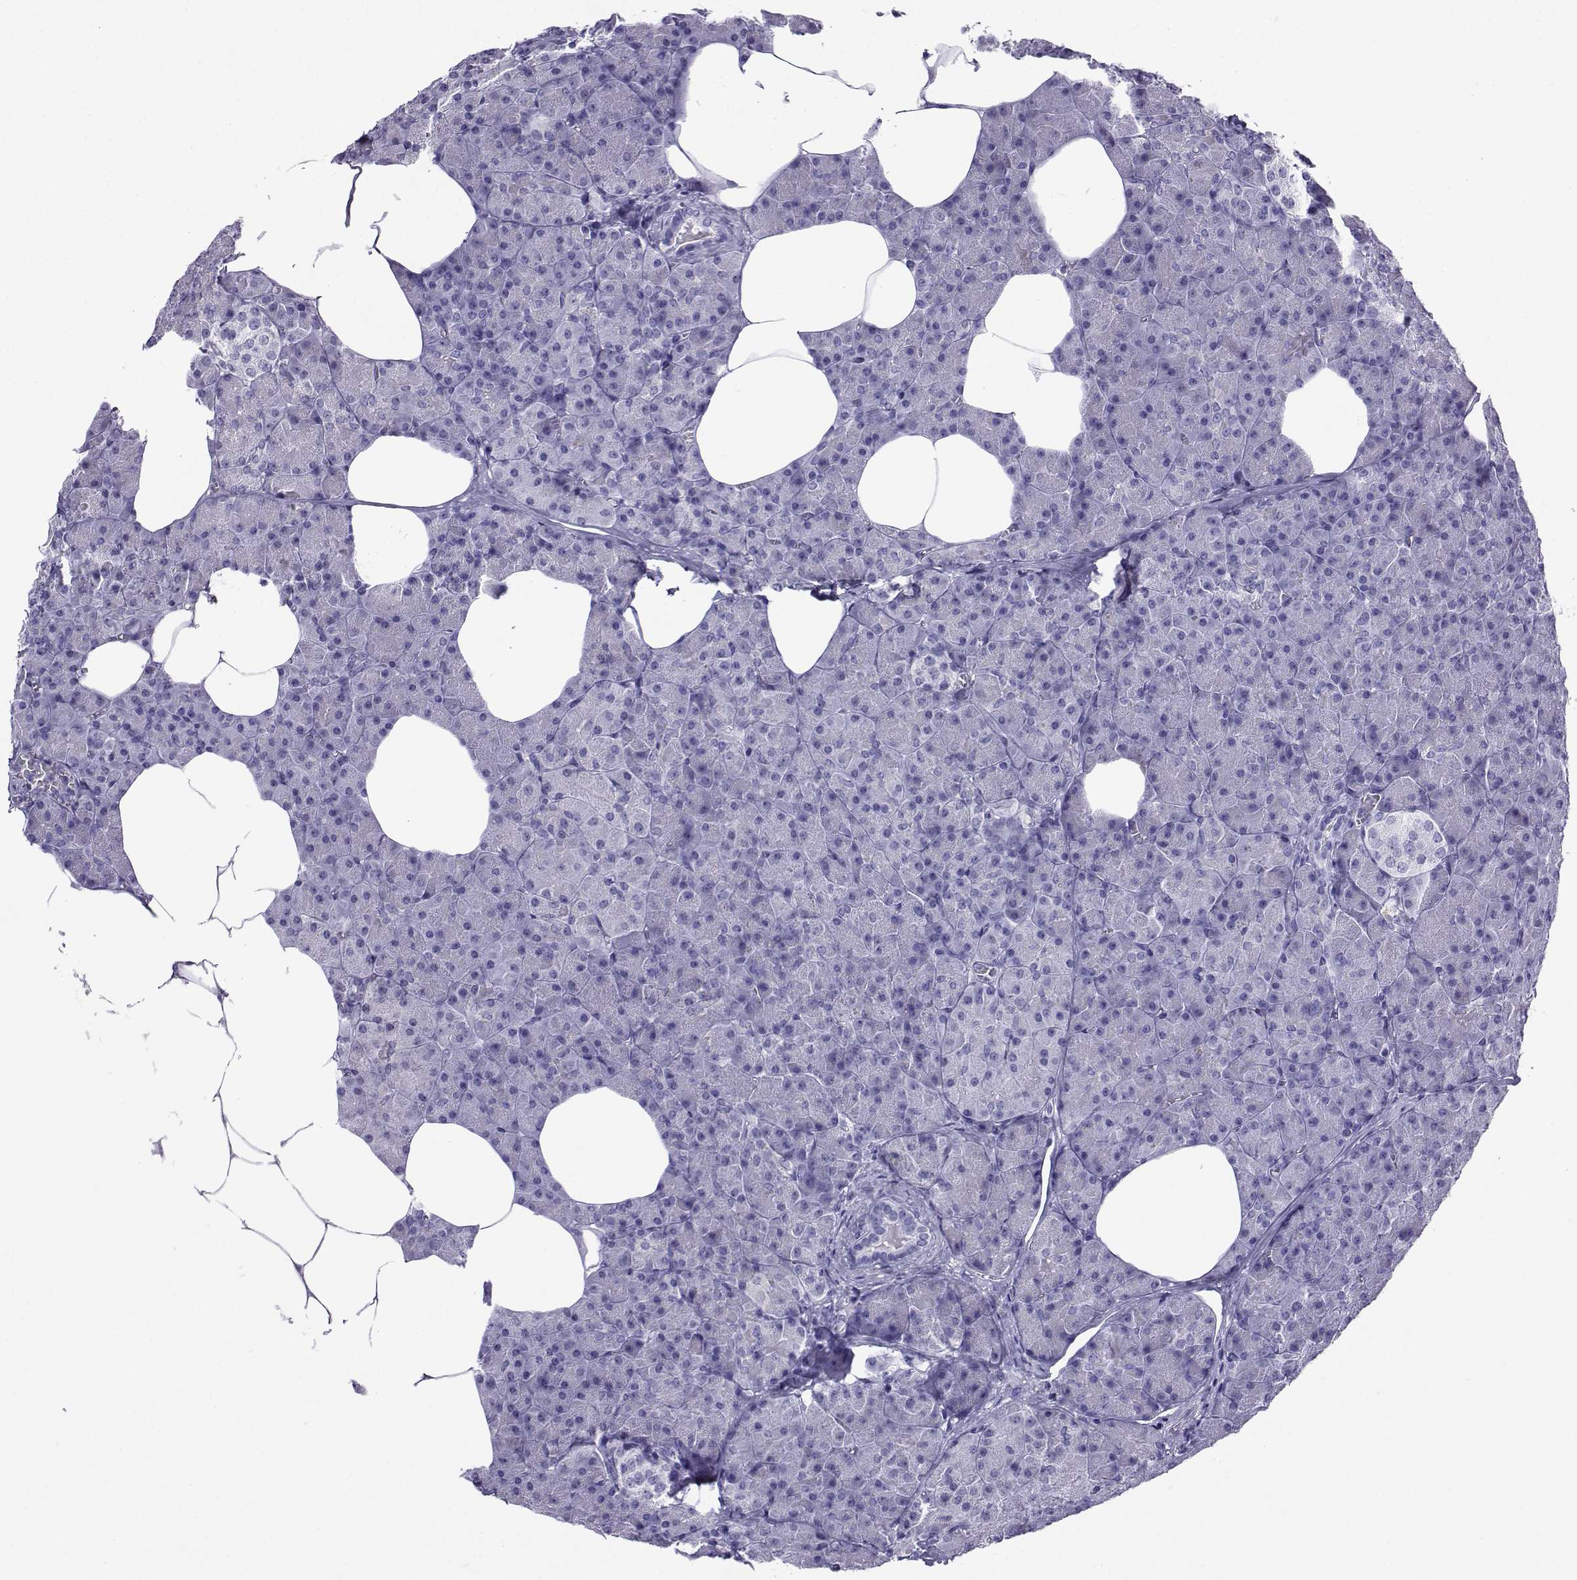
{"staining": {"intensity": "negative", "quantity": "none", "location": "none"}, "tissue": "pancreas", "cell_type": "Exocrine glandular cells", "image_type": "normal", "snomed": [{"axis": "morphology", "description": "Normal tissue, NOS"}, {"axis": "topography", "description": "Pancreas"}], "caption": "The immunohistochemistry (IHC) image has no significant positivity in exocrine glandular cells of pancreas. The staining is performed using DAB brown chromogen with nuclei counter-stained in using hematoxylin.", "gene": "CRYBB1", "patient": {"sex": "female", "age": 45}}